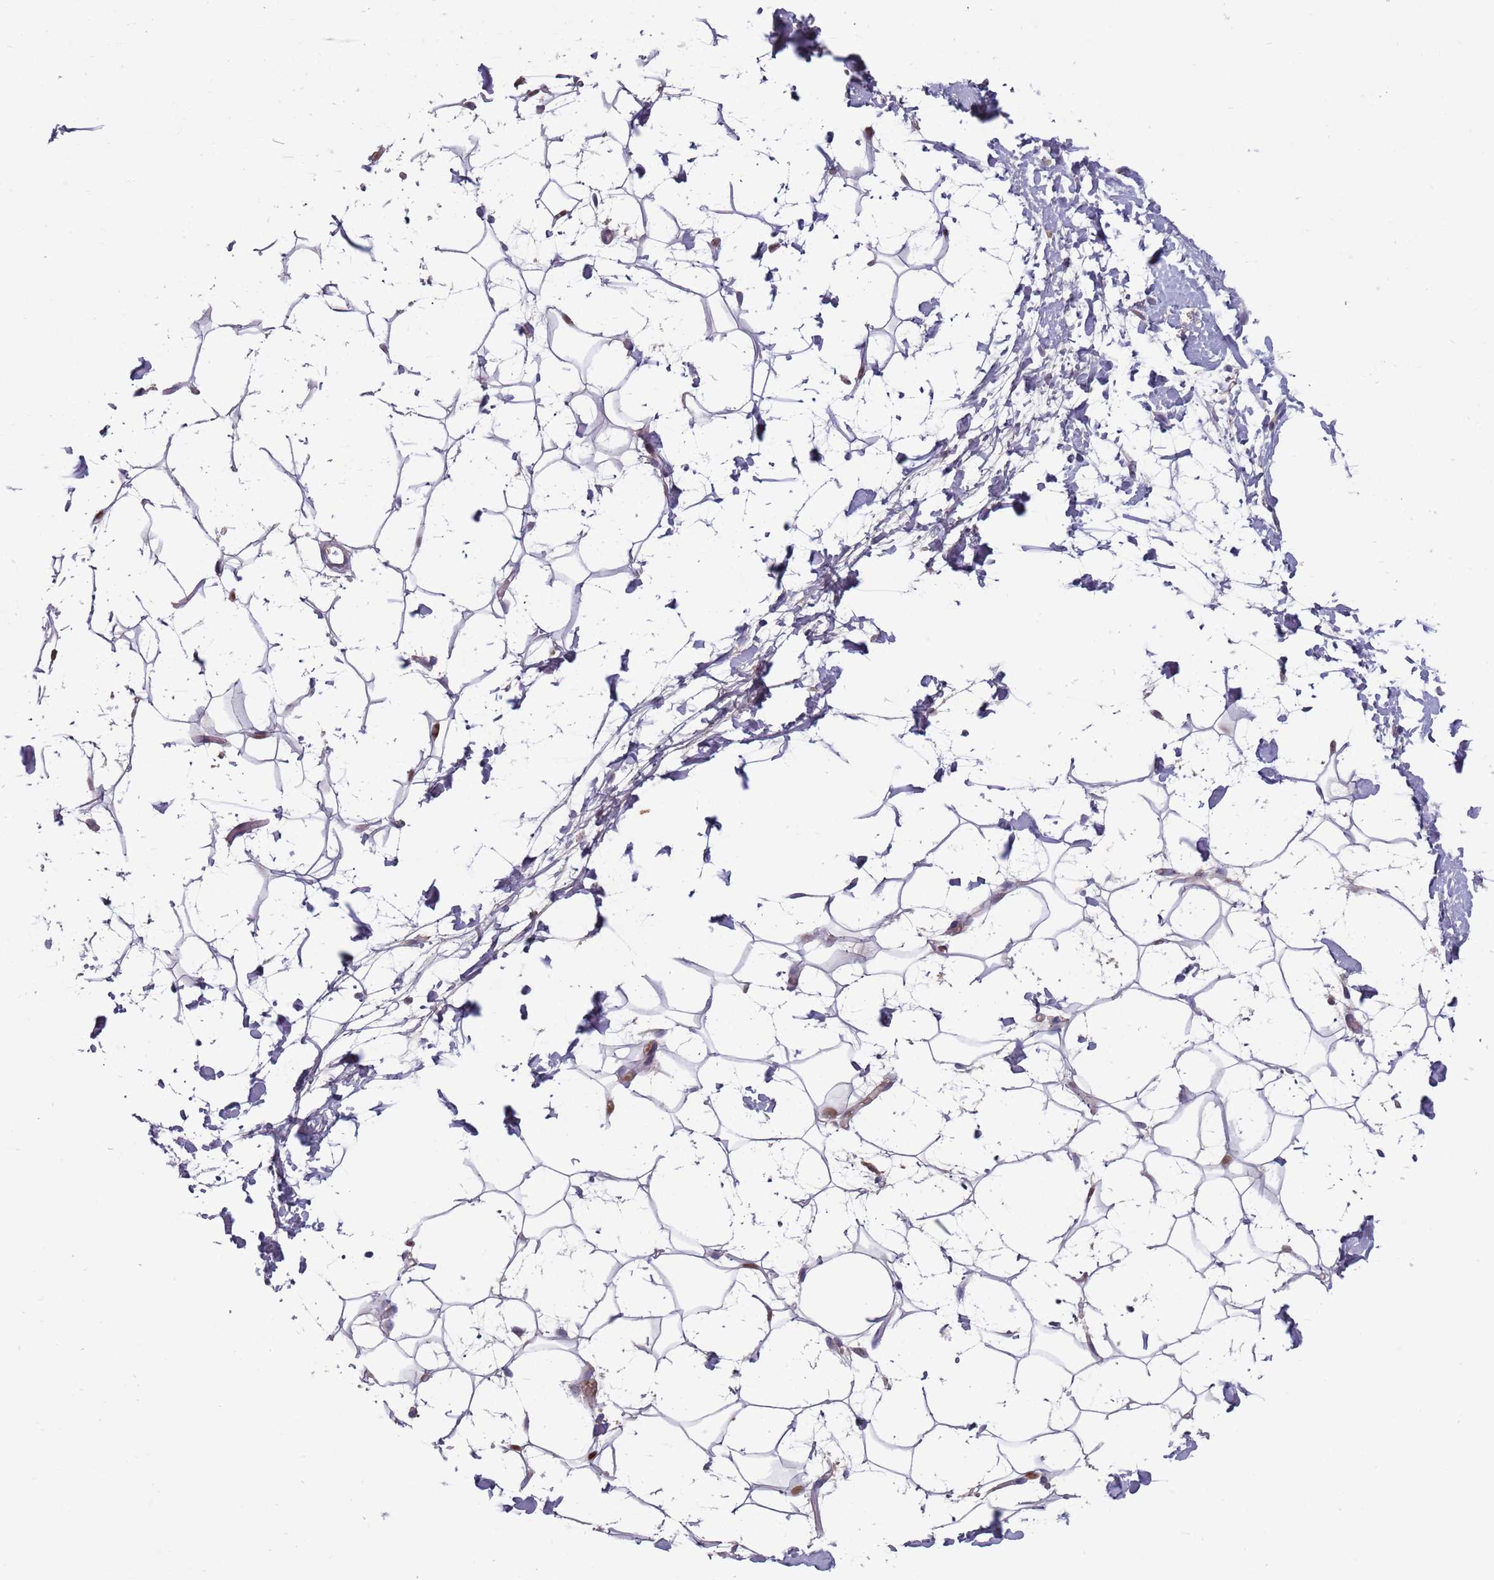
{"staining": {"intensity": "negative", "quantity": "none", "location": "none"}, "tissue": "adipose tissue", "cell_type": "Adipocytes", "image_type": "normal", "snomed": [{"axis": "morphology", "description": "Normal tissue, NOS"}, {"axis": "topography", "description": "Breast"}], "caption": "Immunohistochemistry (IHC) micrograph of normal human adipose tissue stained for a protein (brown), which exhibits no positivity in adipocytes.", "gene": "TYW1B", "patient": {"sex": "female", "age": 26}}